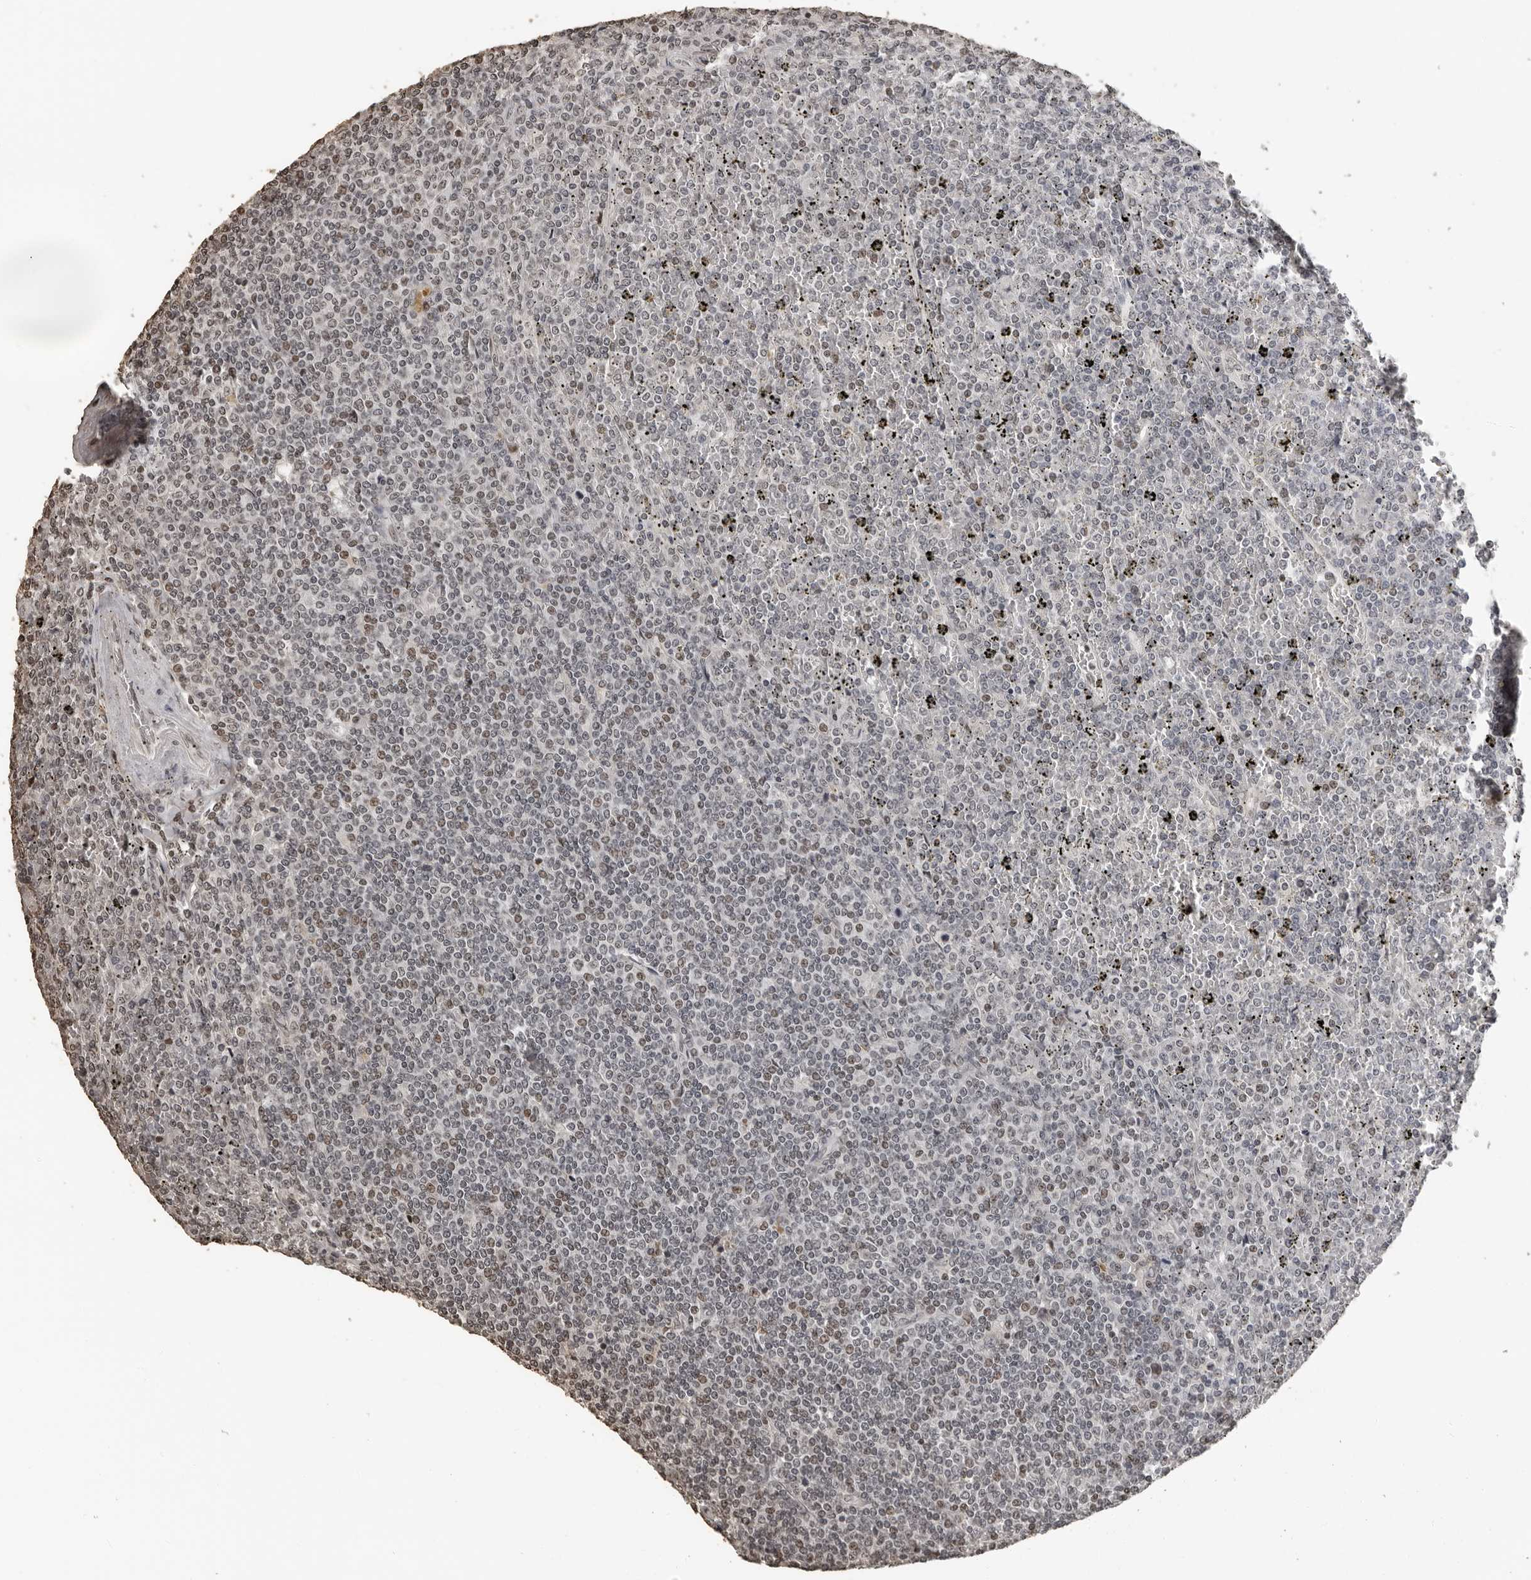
{"staining": {"intensity": "negative", "quantity": "none", "location": "none"}, "tissue": "lymphoma", "cell_type": "Tumor cells", "image_type": "cancer", "snomed": [{"axis": "morphology", "description": "Malignant lymphoma, non-Hodgkin's type, Low grade"}, {"axis": "topography", "description": "Spleen"}], "caption": "Tumor cells are negative for protein expression in human low-grade malignant lymphoma, non-Hodgkin's type.", "gene": "ORC1", "patient": {"sex": "female", "age": 19}}